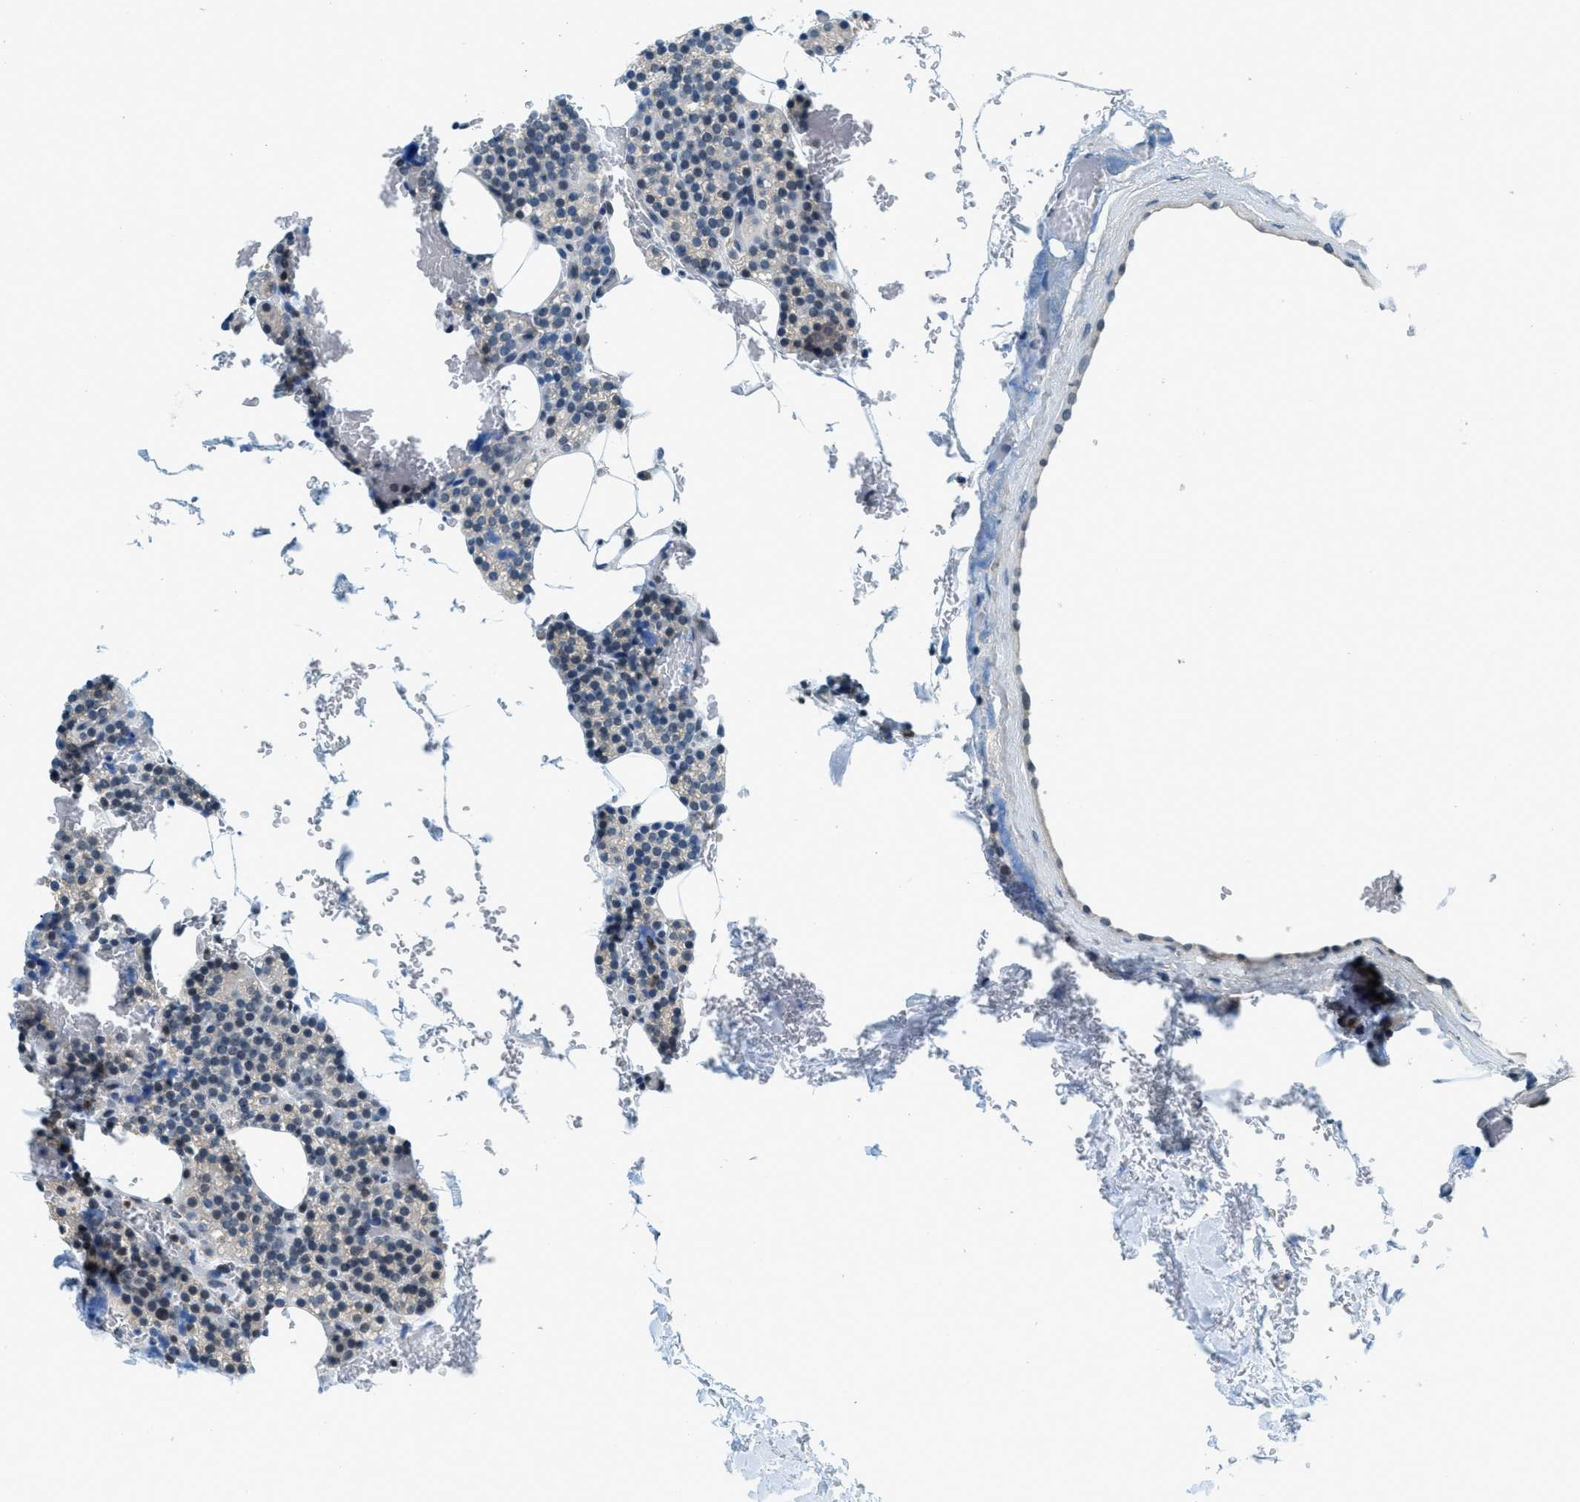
{"staining": {"intensity": "moderate", "quantity": "25%-75%", "location": "nuclear"}, "tissue": "parathyroid gland", "cell_type": "Glandular cells", "image_type": "normal", "snomed": [{"axis": "morphology", "description": "Normal tissue, NOS"}, {"axis": "morphology", "description": "Inflammation chronic"}, {"axis": "morphology", "description": "Goiter, colloid"}, {"axis": "topography", "description": "Thyroid gland"}, {"axis": "topography", "description": "Parathyroid gland"}], "caption": "Approximately 25%-75% of glandular cells in normal parathyroid gland display moderate nuclear protein staining as visualized by brown immunohistochemical staining.", "gene": "OGFR", "patient": {"sex": "male", "age": 65}}